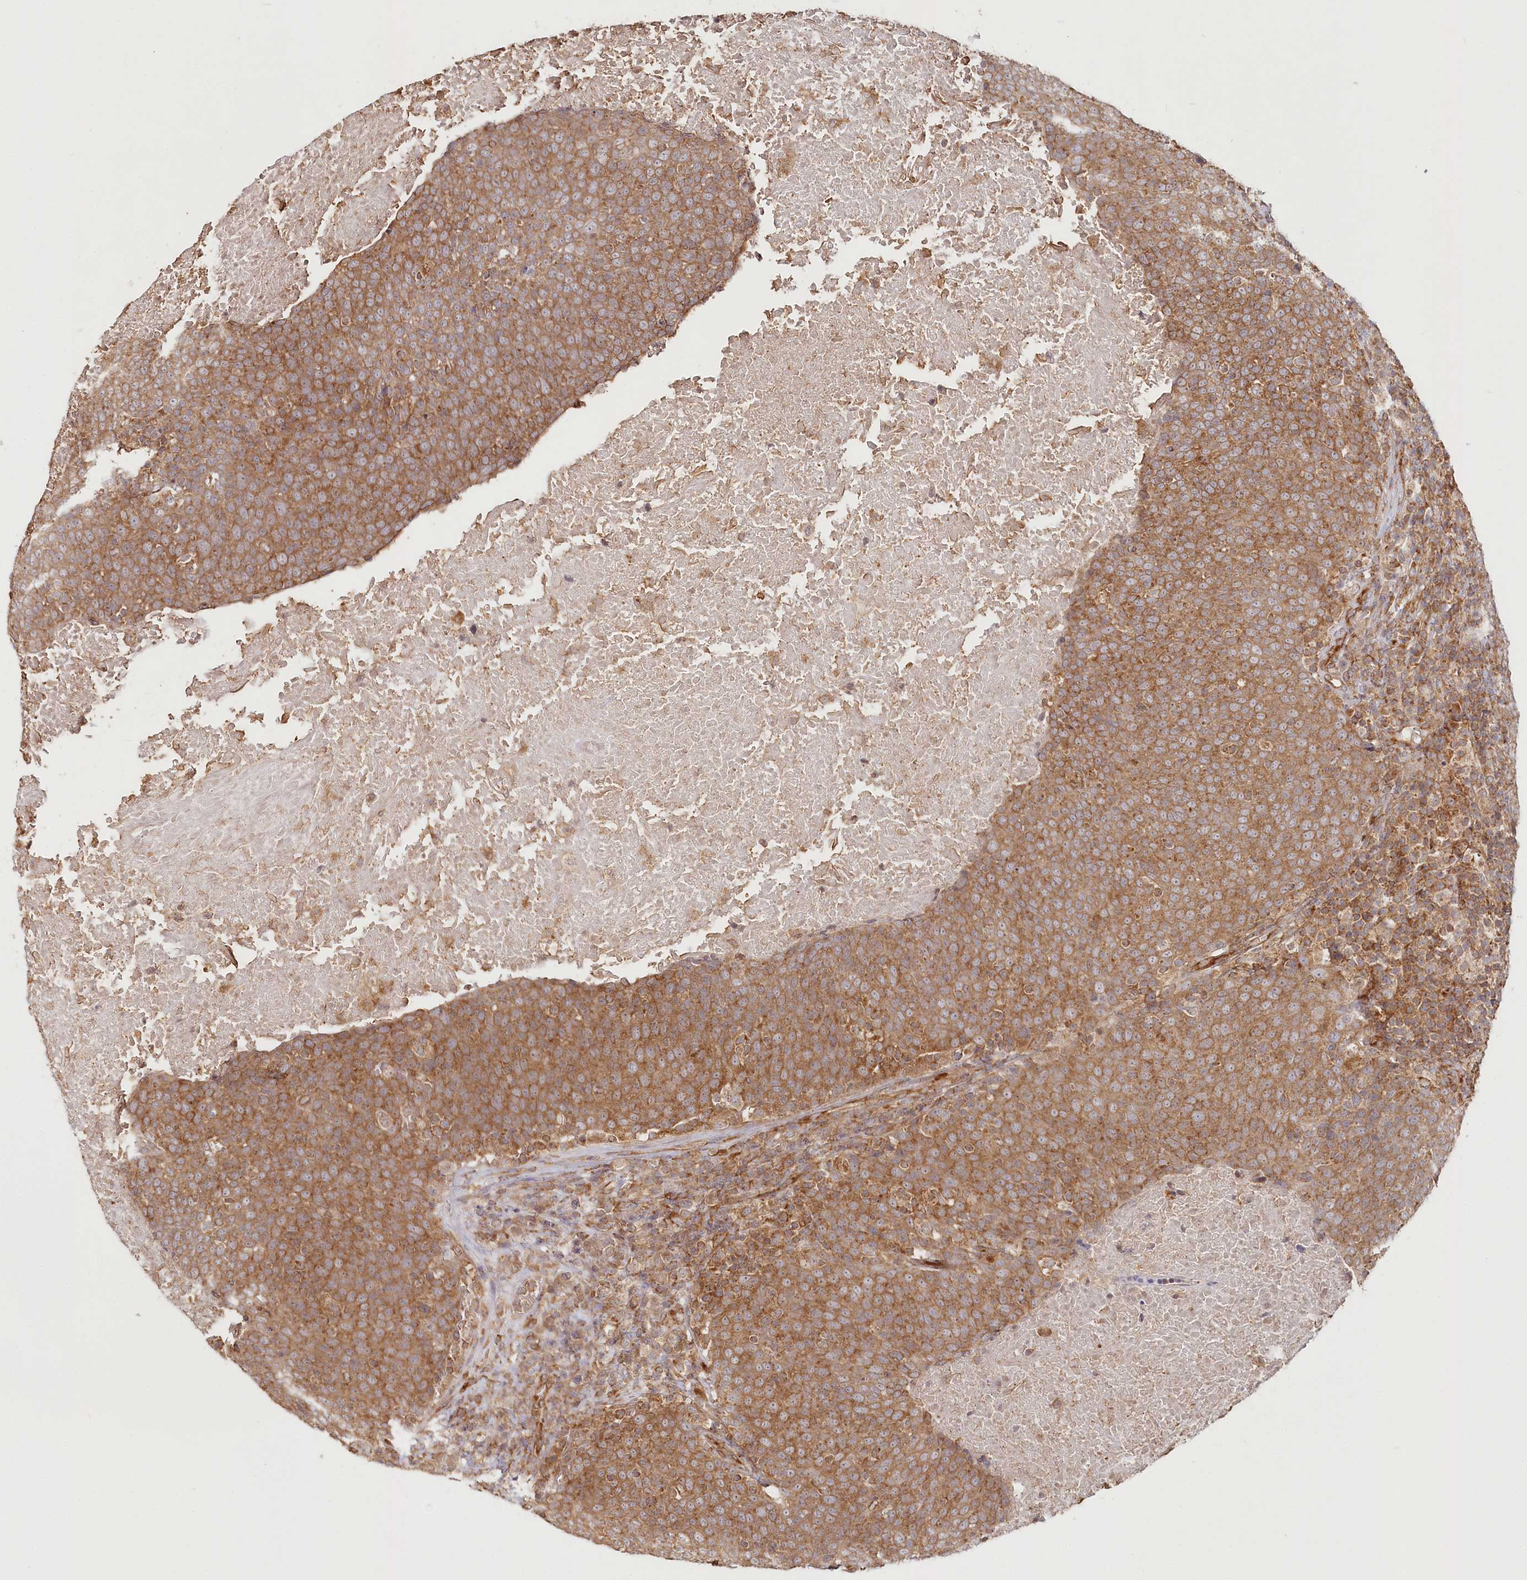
{"staining": {"intensity": "strong", "quantity": ">75%", "location": "cytoplasmic/membranous"}, "tissue": "head and neck cancer", "cell_type": "Tumor cells", "image_type": "cancer", "snomed": [{"axis": "morphology", "description": "Squamous cell carcinoma, NOS"}, {"axis": "morphology", "description": "Squamous cell carcinoma, metastatic, NOS"}, {"axis": "topography", "description": "Lymph node"}, {"axis": "topography", "description": "Head-Neck"}], "caption": "The immunohistochemical stain labels strong cytoplasmic/membranous positivity in tumor cells of head and neck cancer tissue.", "gene": "OTUD4", "patient": {"sex": "male", "age": 62}}